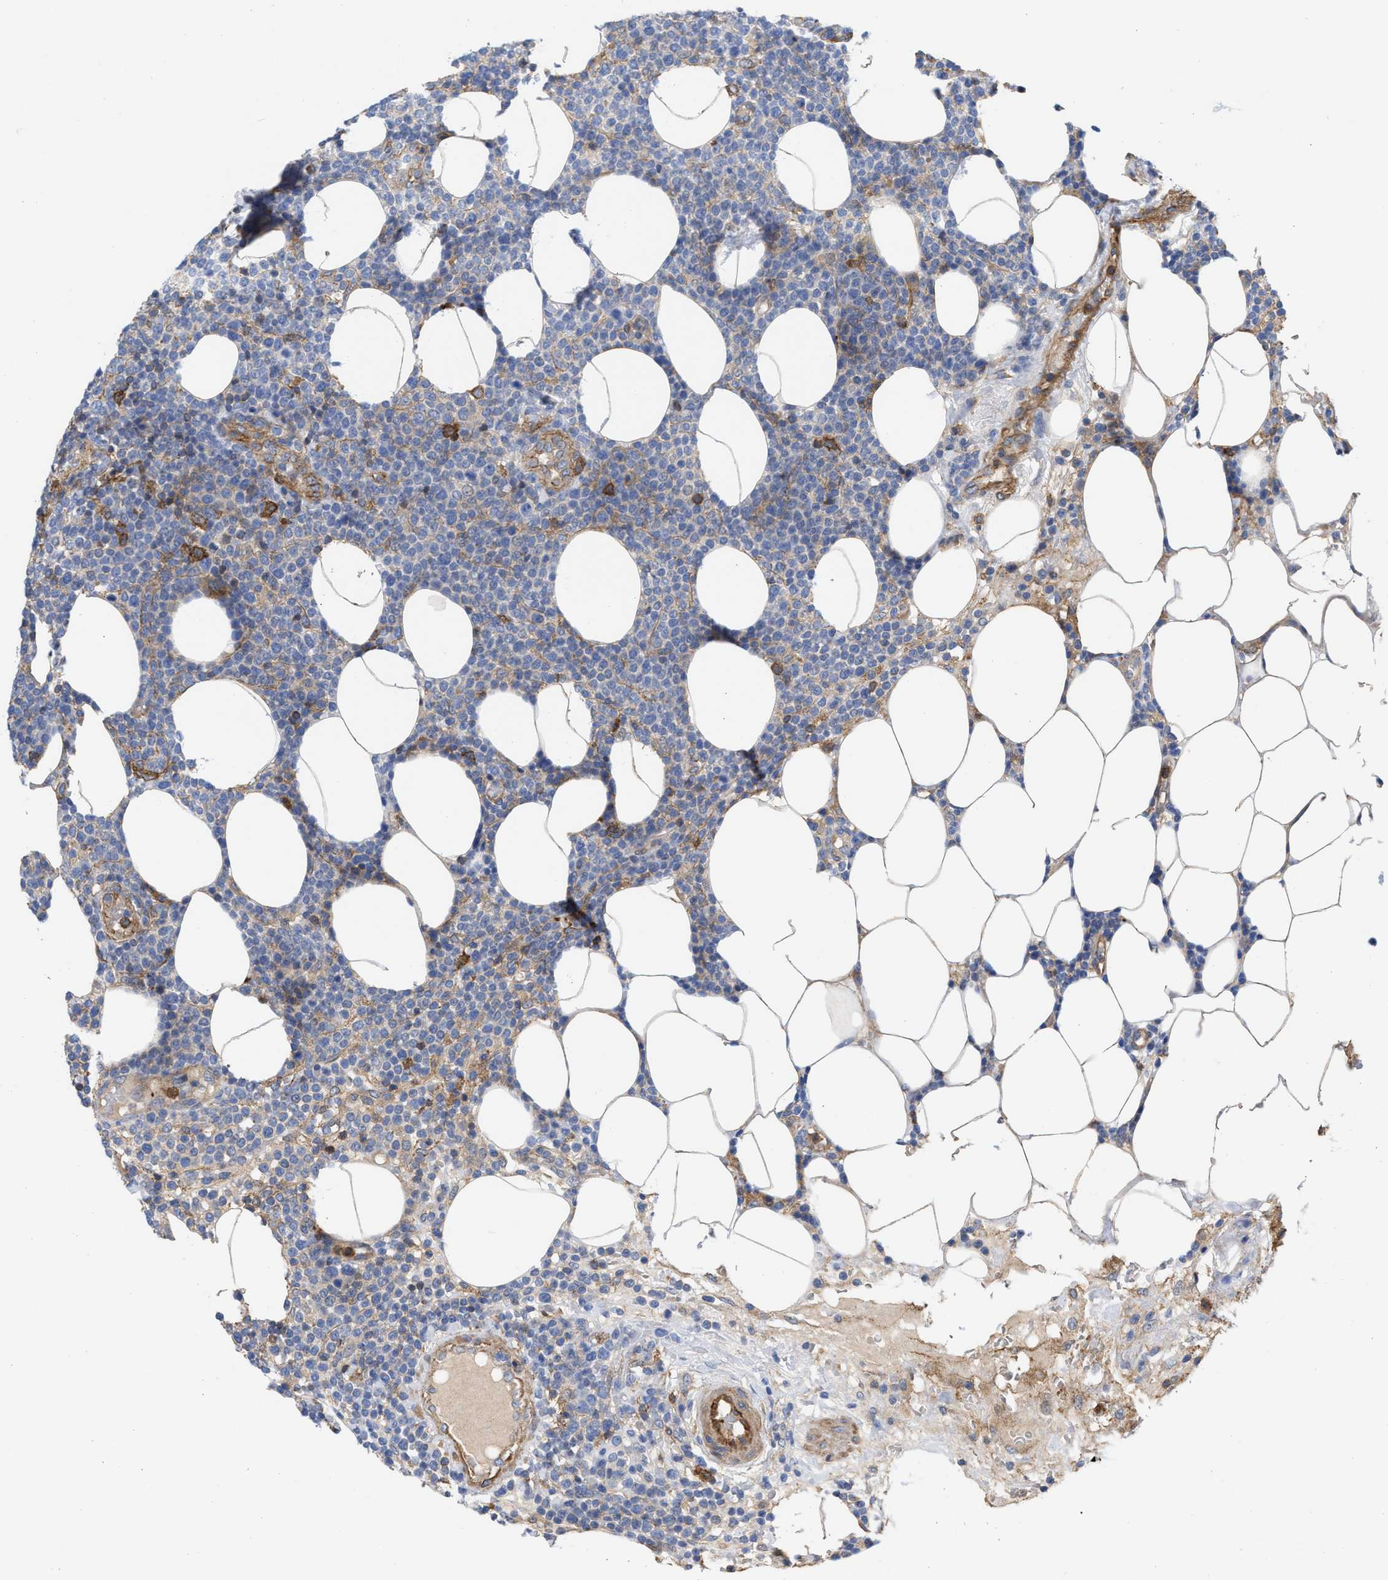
{"staining": {"intensity": "negative", "quantity": "none", "location": "none"}, "tissue": "lymphoma", "cell_type": "Tumor cells", "image_type": "cancer", "snomed": [{"axis": "morphology", "description": "Malignant lymphoma, non-Hodgkin's type, High grade"}, {"axis": "topography", "description": "Lymph node"}], "caption": "Protein analysis of malignant lymphoma, non-Hodgkin's type (high-grade) reveals no significant staining in tumor cells.", "gene": "HS3ST5", "patient": {"sex": "male", "age": 61}}